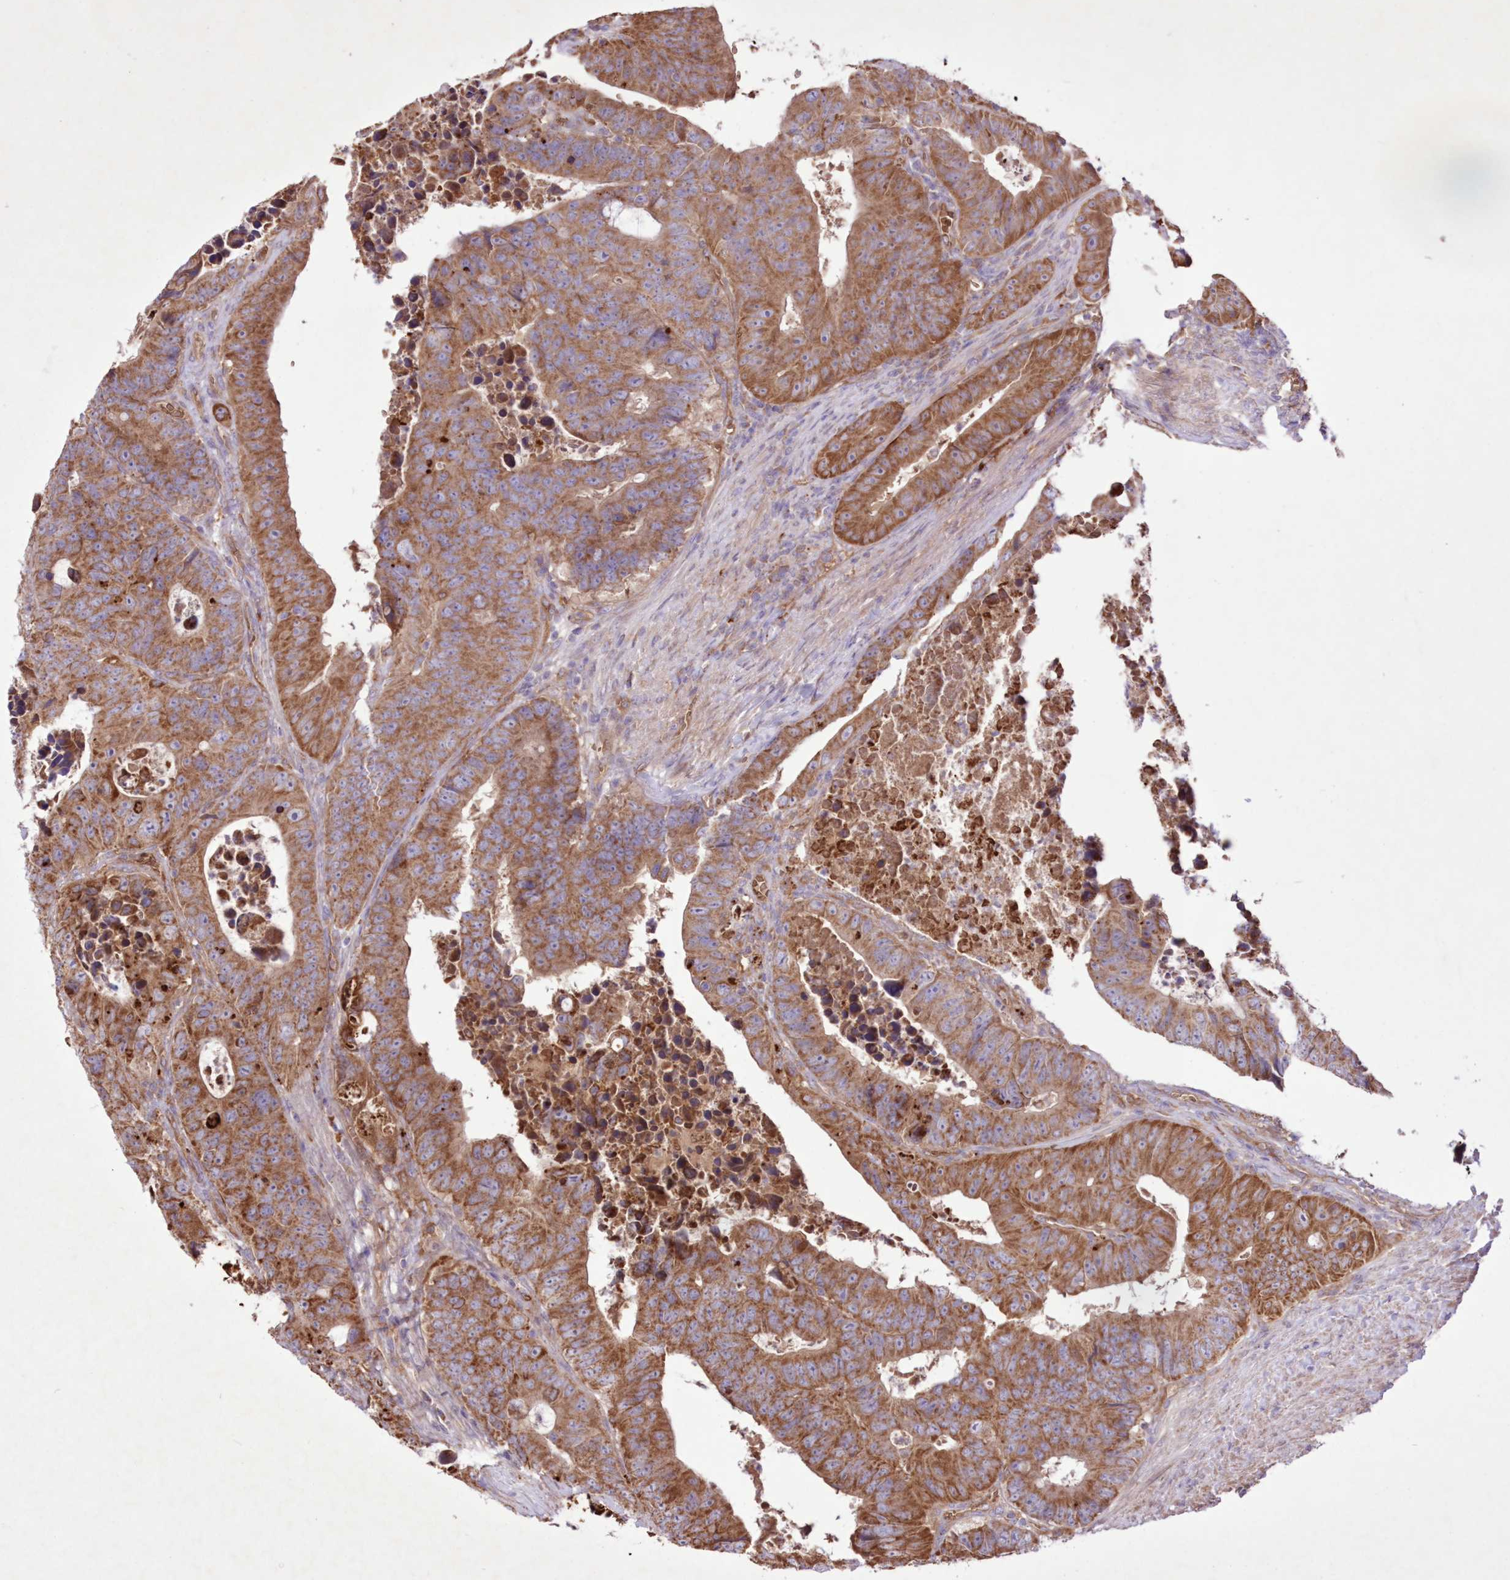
{"staining": {"intensity": "moderate", "quantity": ">75%", "location": "cytoplasmic/membranous"}, "tissue": "colorectal cancer", "cell_type": "Tumor cells", "image_type": "cancer", "snomed": [{"axis": "morphology", "description": "Adenocarcinoma, NOS"}, {"axis": "topography", "description": "Colon"}], "caption": "IHC of human adenocarcinoma (colorectal) exhibits medium levels of moderate cytoplasmic/membranous staining in approximately >75% of tumor cells.", "gene": "FCHO2", "patient": {"sex": "male", "age": 87}}